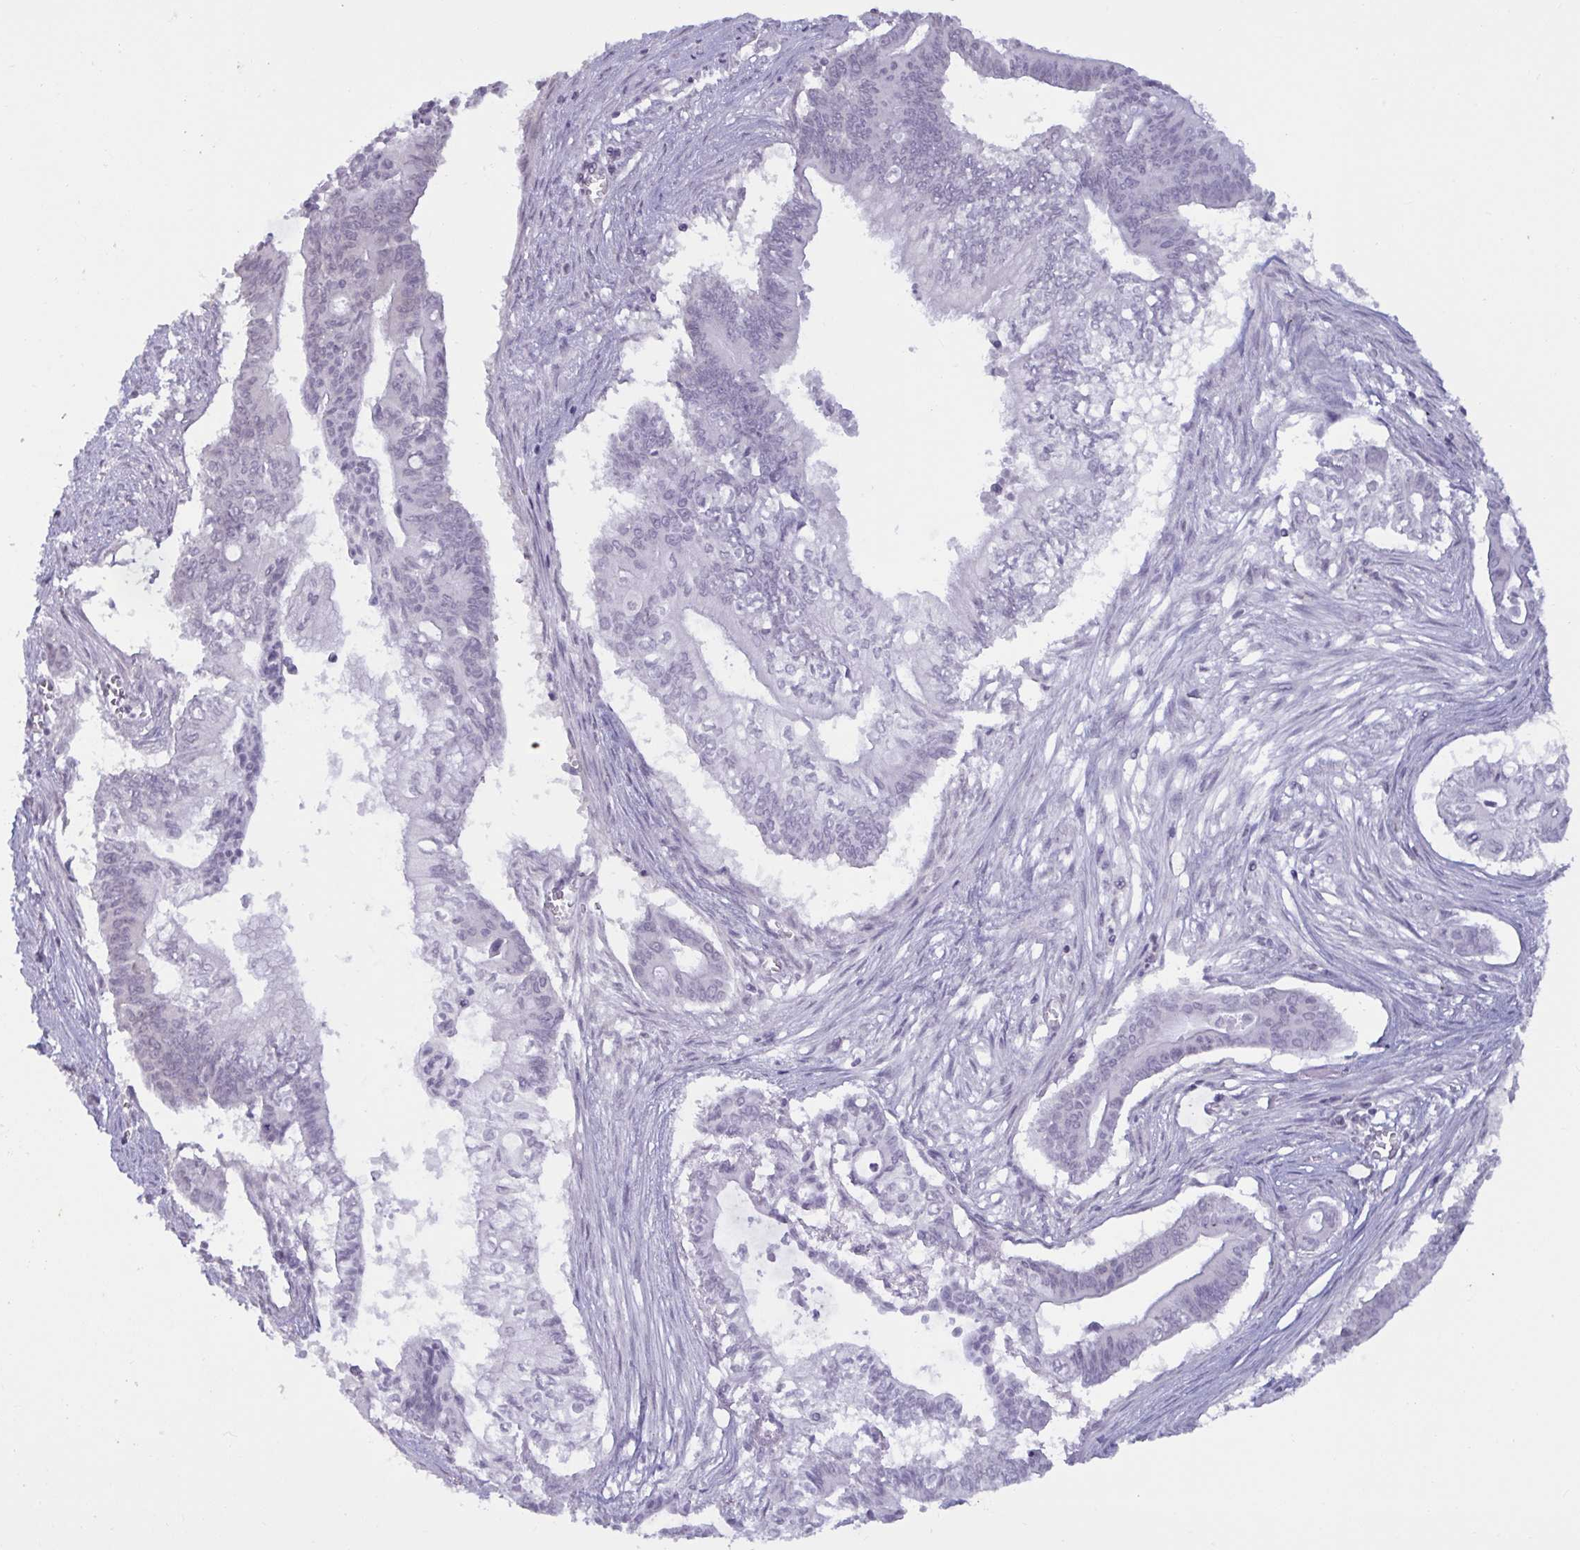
{"staining": {"intensity": "negative", "quantity": "none", "location": "none"}, "tissue": "pancreatic cancer", "cell_type": "Tumor cells", "image_type": "cancer", "snomed": [{"axis": "morphology", "description": "Adenocarcinoma, NOS"}, {"axis": "topography", "description": "Pancreas"}], "caption": "Histopathology image shows no protein staining in tumor cells of adenocarcinoma (pancreatic) tissue.", "gene": "TBC1D4", "patient": {"sex": "male", "age": 68}}